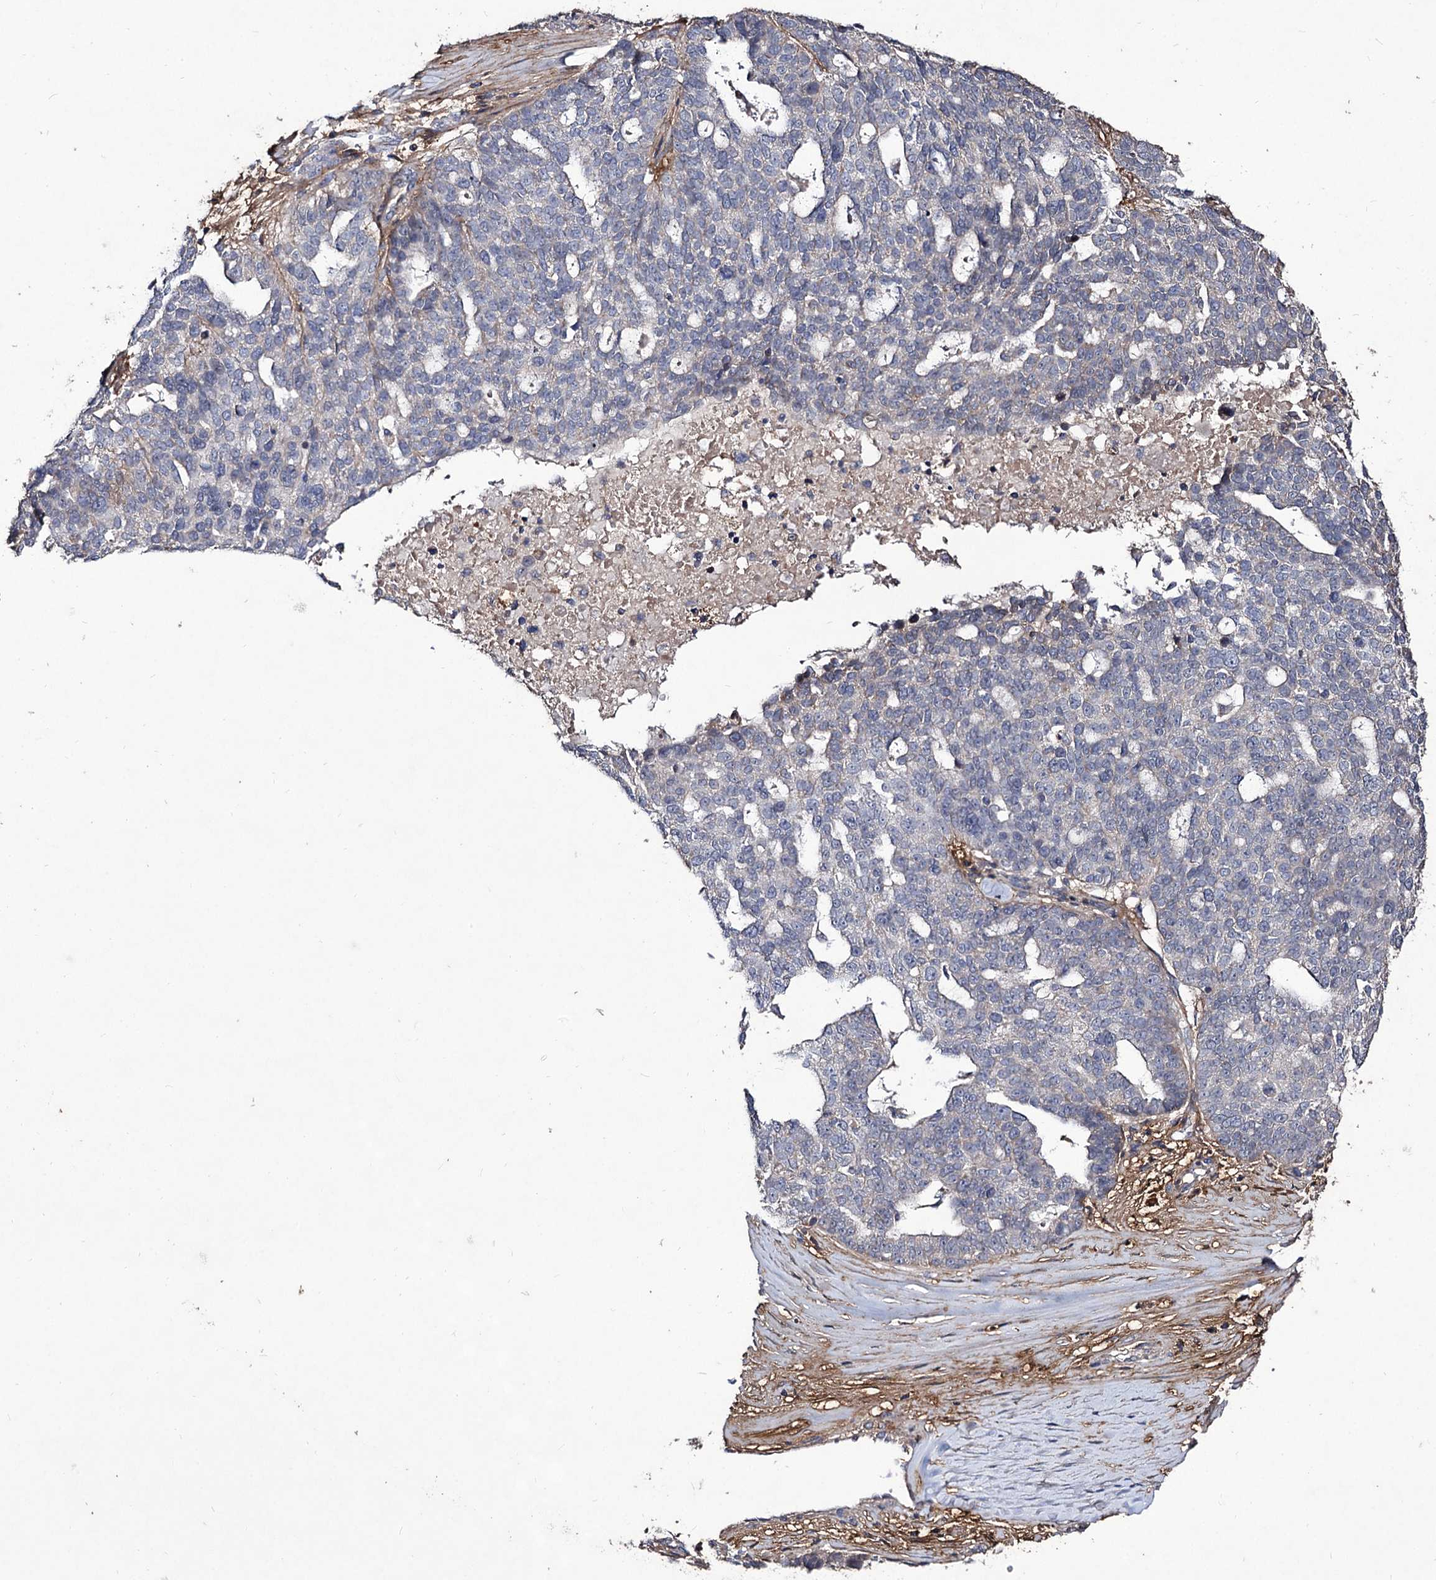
{"staining": {"intensity": "negative", "quantity": "none", "location": "none"}, "tissue": "ovarian cancer", "cell_type": "Tumor cells", "image_type": "cancer", "snomed": [{"axis": "morphology", "description": "Cystadenocarcinoma, serous, NOS"}, {"axis": "topography", "description": "Ovary"}], "caption": "Tumor cells show no significant staining in ovarian cancer.", "gene": "MYO1H", "patient": {"sex": "female", "age": 59}}